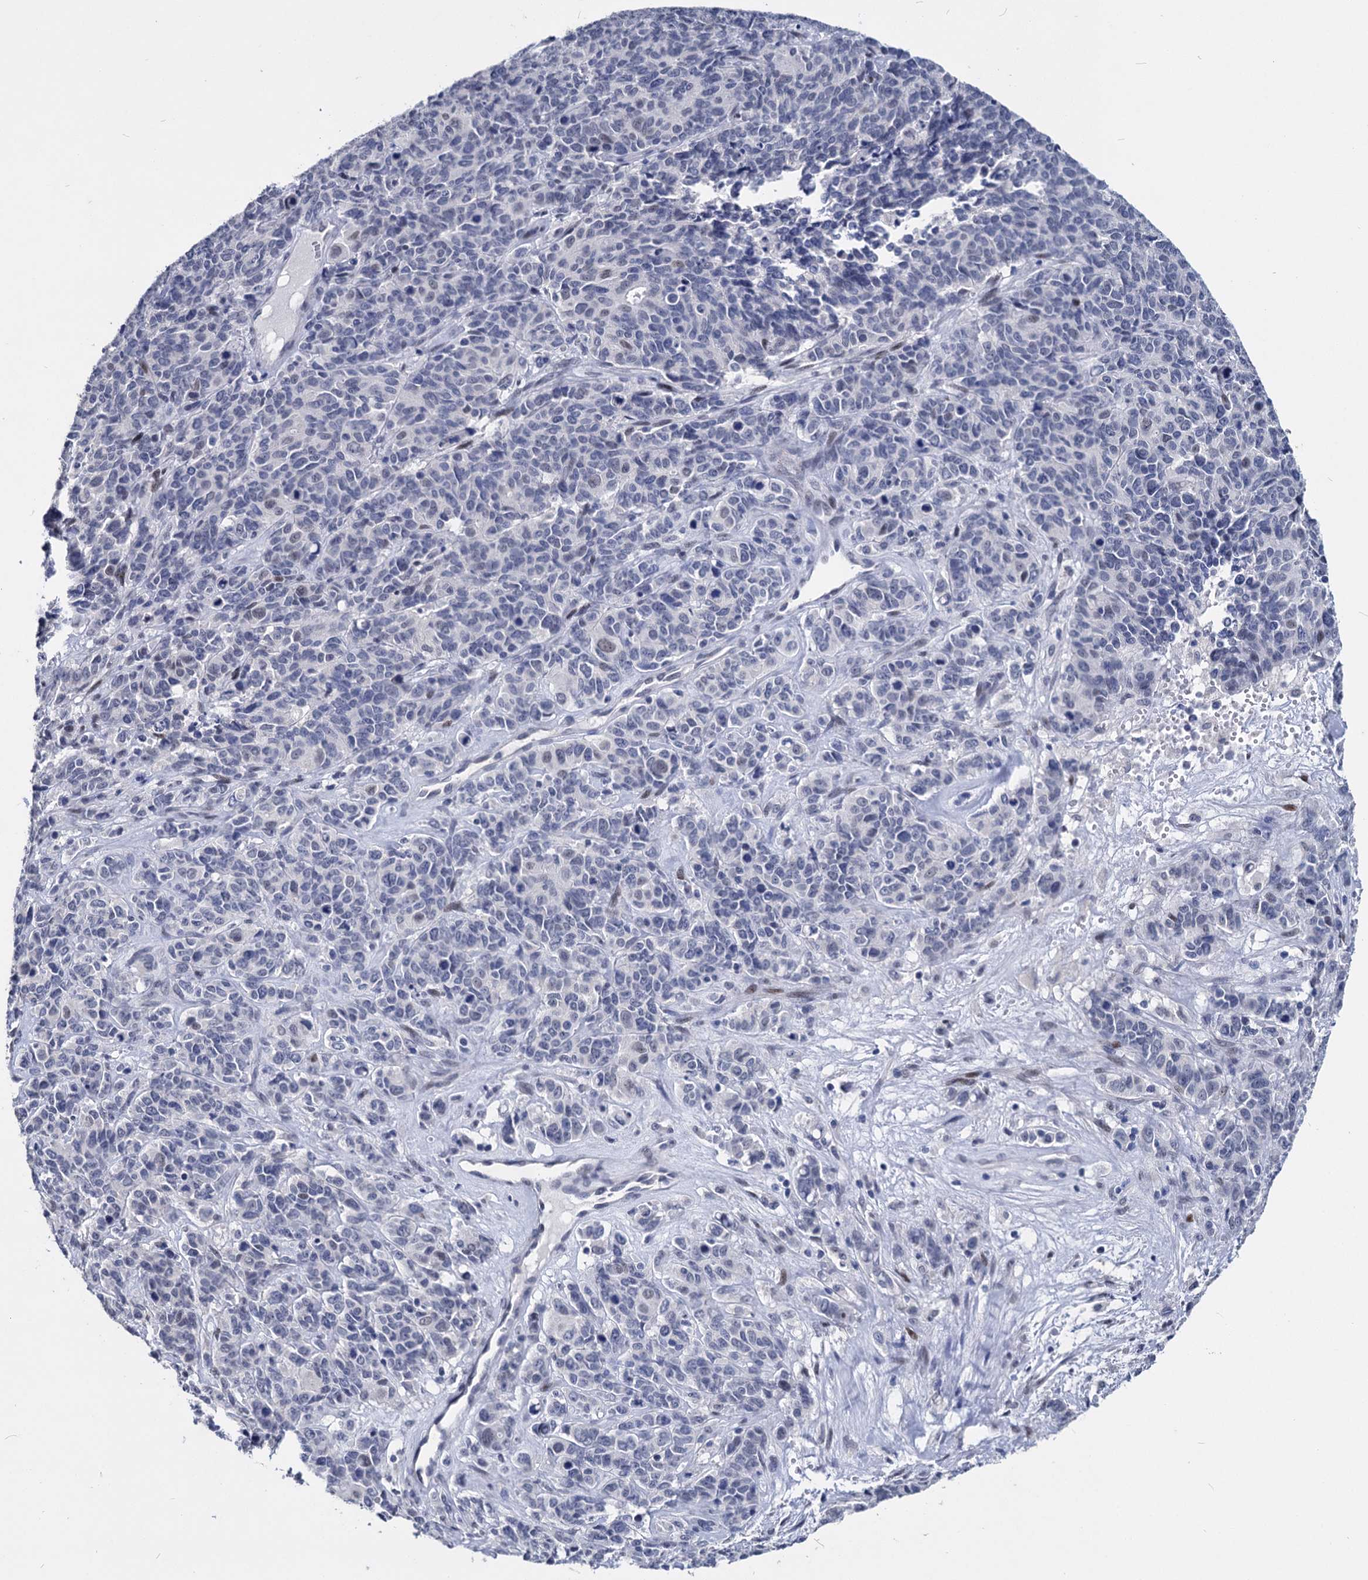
{"staining": {"intensity": "negative", "quantity": "none", "location": "none"}, "tissue": "cervical cancer", "cell_type": "Tumor cells", "image_type": "cancer", "snomed": [{"axis": "morphology", "description": "Squamous cell carcinoma, NOS"}, {"axis": "topography", "description": "Cervix"}], "caption": "A photomicrograph of human squamous cell carcinoma (cervical) is negative for staining in tumor cells.", "gene": "MAGEA4", "patient": {"sex": "female", "age": 60}}